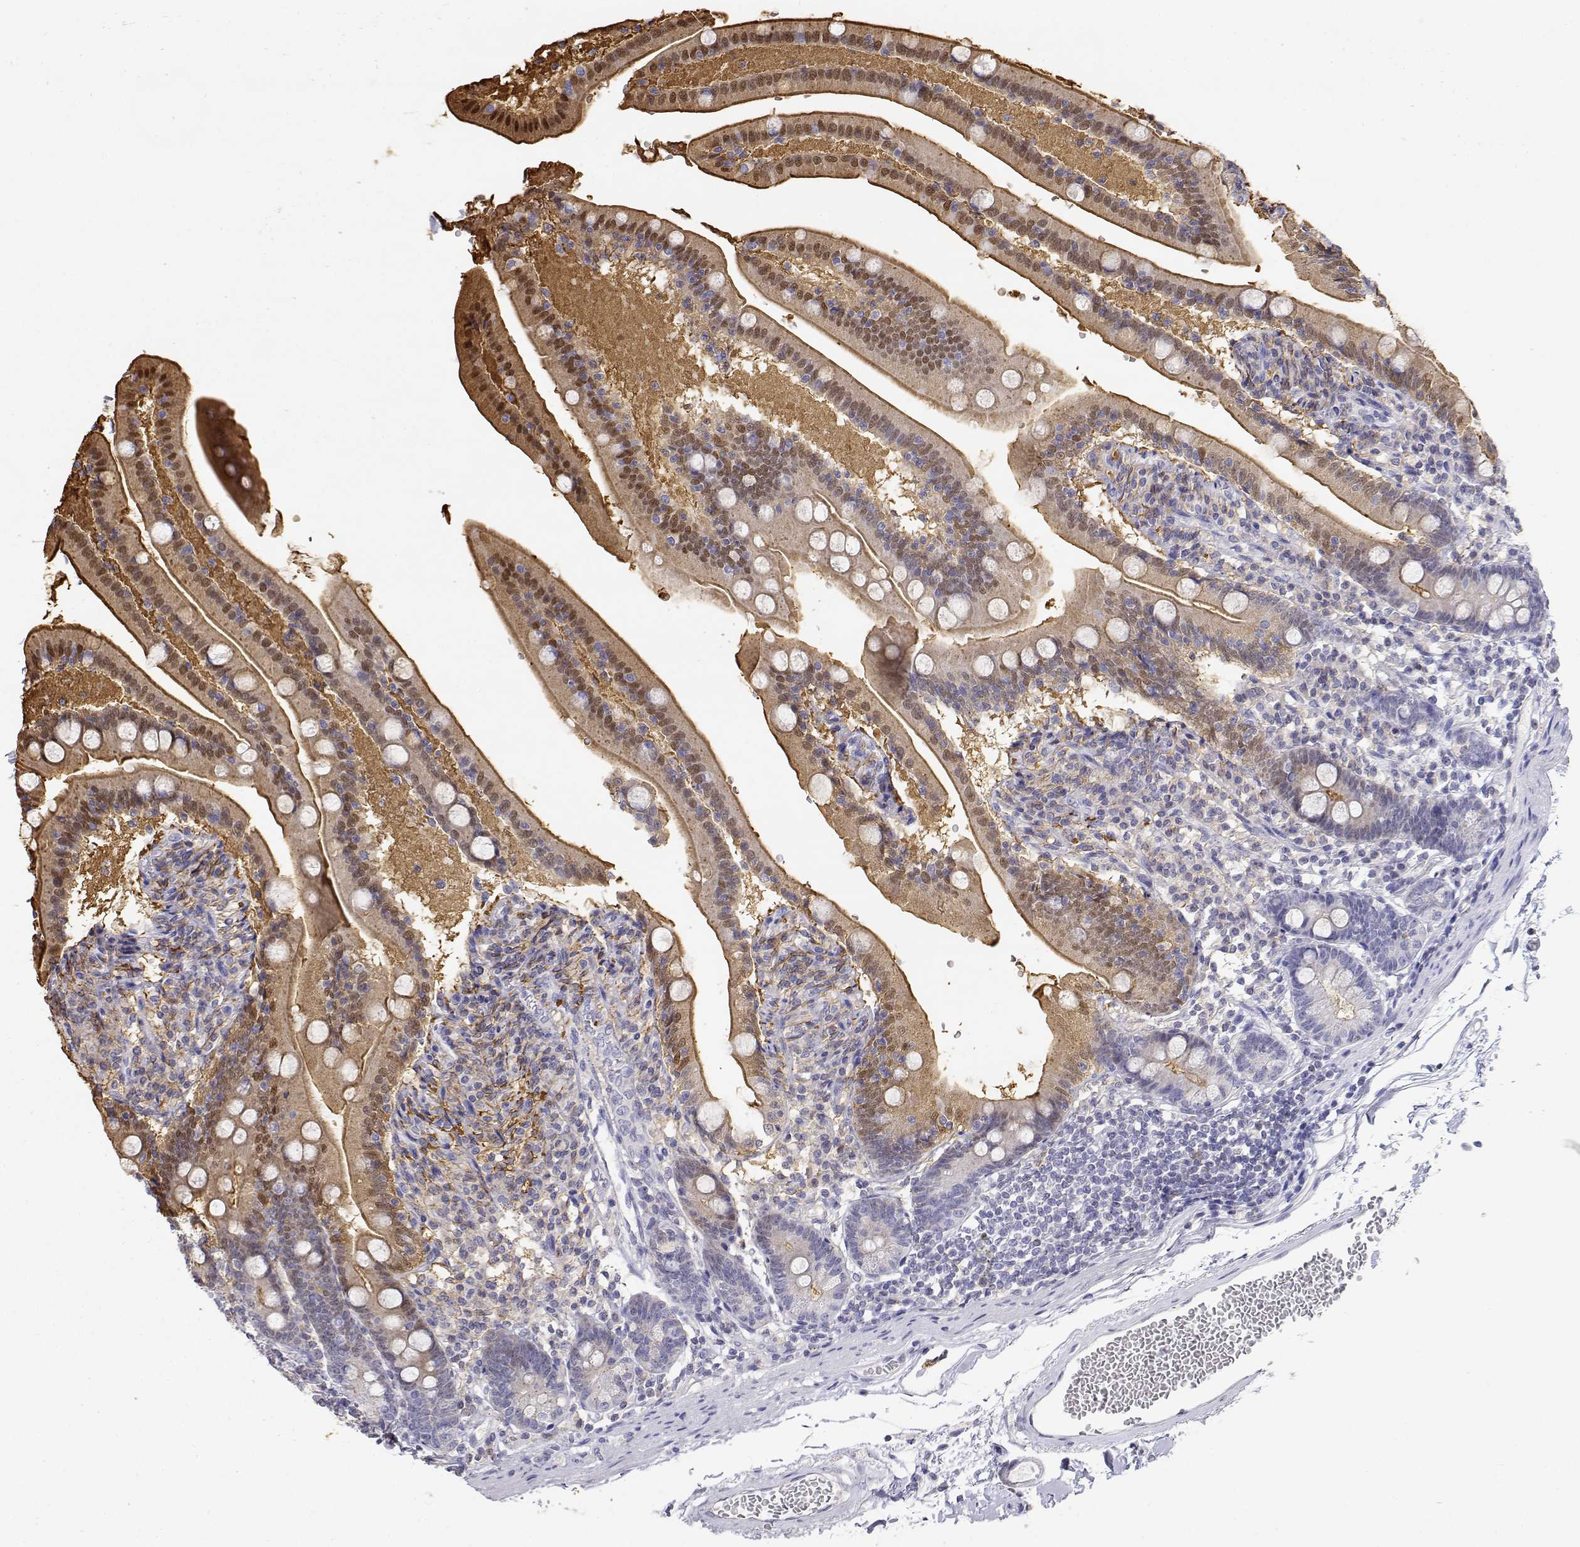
{"staining": {"intensity": "moderate", "quantity": ">75%", "location": "cytoplasmic/membranous,nuclear"}, "tissue": "duodenum", "cell_type": "Glandular cells", "image_type": "normal", "snomed": [{"axis": "morphology", "description": "Normal tissue, NOS"}, {"axis": "topography", "description": "Duodenum"}], "caption": "About >75% of glandular cells in benign duodenum demonstrate moderate cytoplasmic/membranous,nuclear protein positivity as visualized by brown immunohistochemical staining.", "gene": "ADA", "patient": {"sex": "female", "age": 67}}